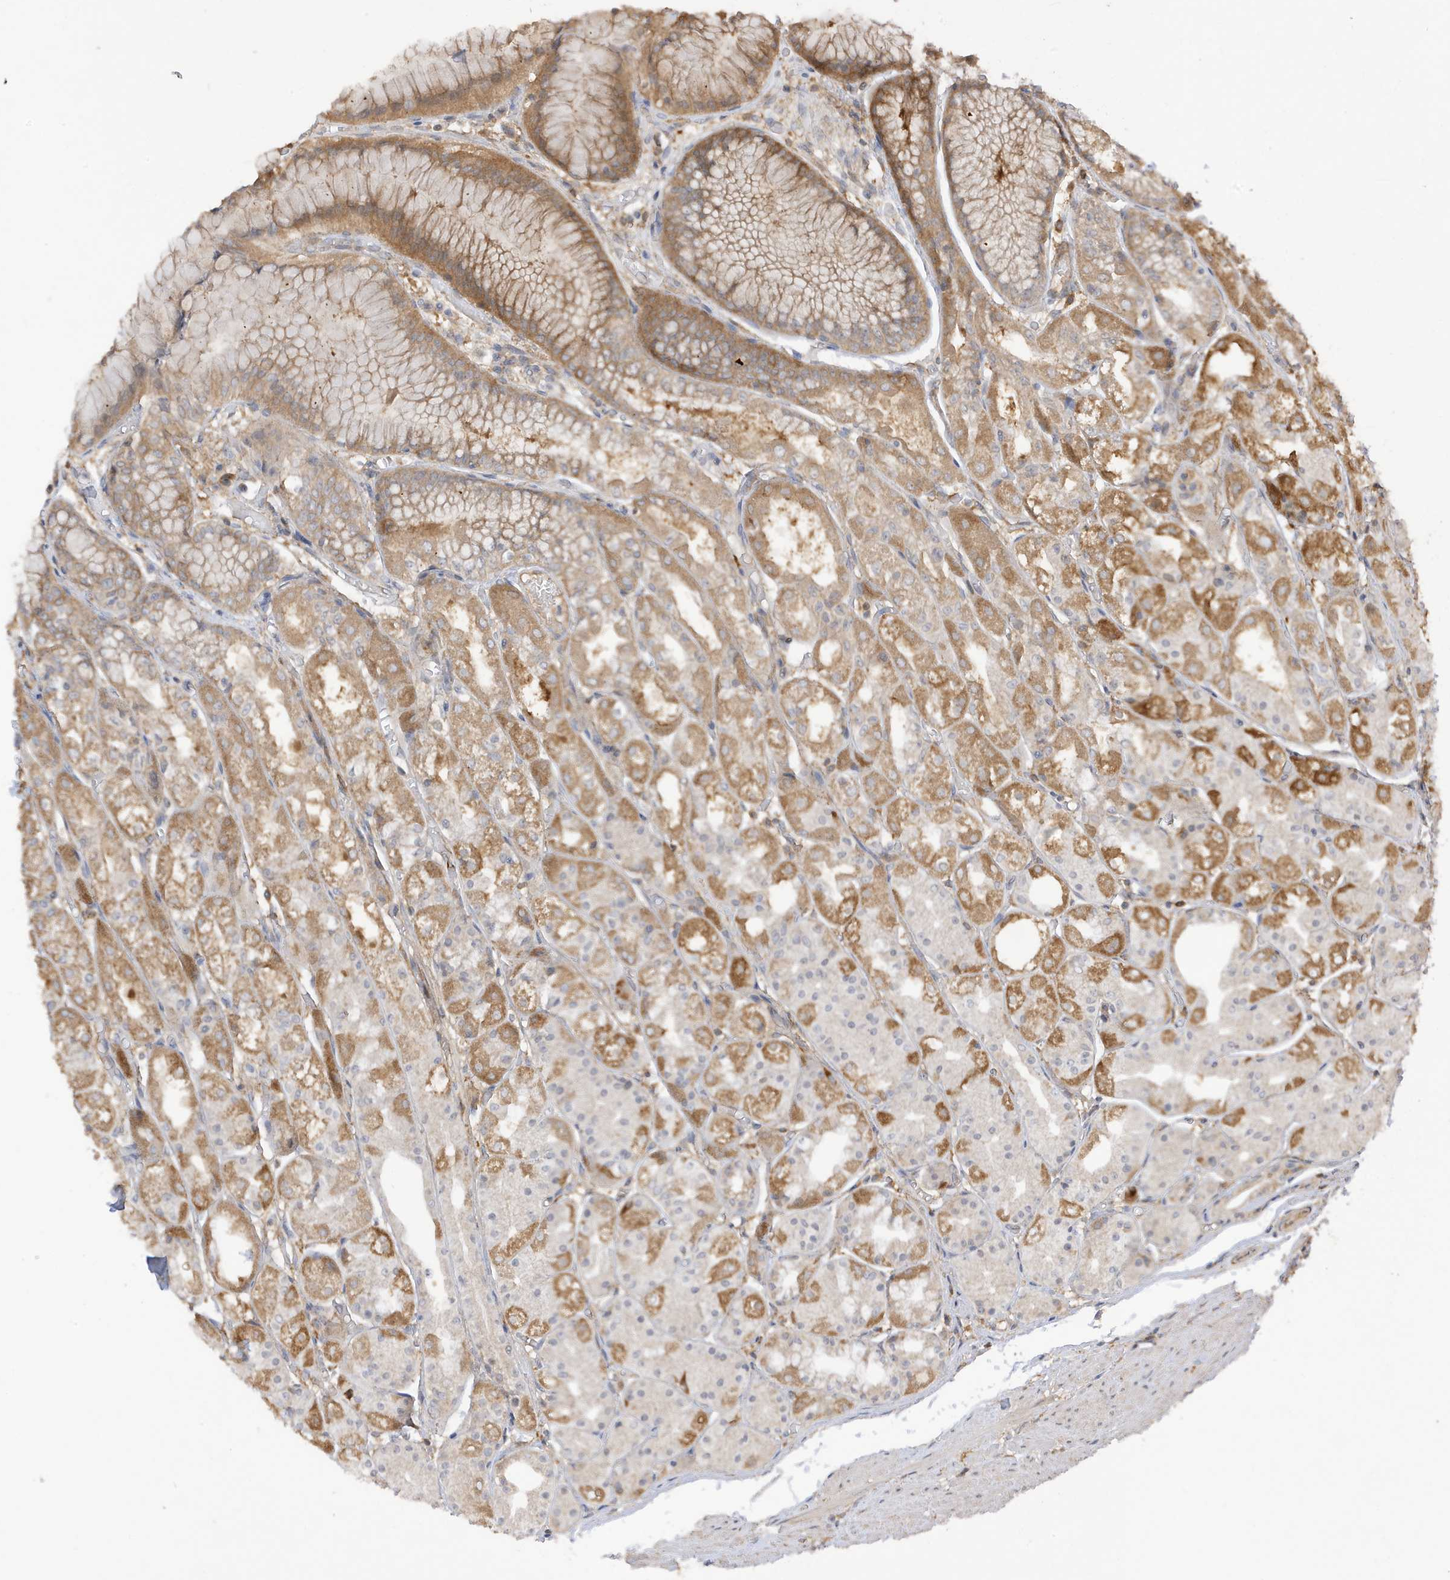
{"staining": {"intensity": "moderate", "quantity": ">75%", "location": "cytoplasmic/membranous"}, "tissue": "stomach", "cell_type": "Glandular cells", "image_type": "normal", "snomed": [{"axis": "morphology", "description": "Normal tissue, NOS"}, {"axis": "topography", "description": "Stomach, upper"}], "caption": "Stomach stained with IHC demonstrates moderate cytoplasmic/membranous staining in approximately >75% of glandular cells.", "gene": "PHACTR2", "patient": {"sex": "male", "age": 72}}